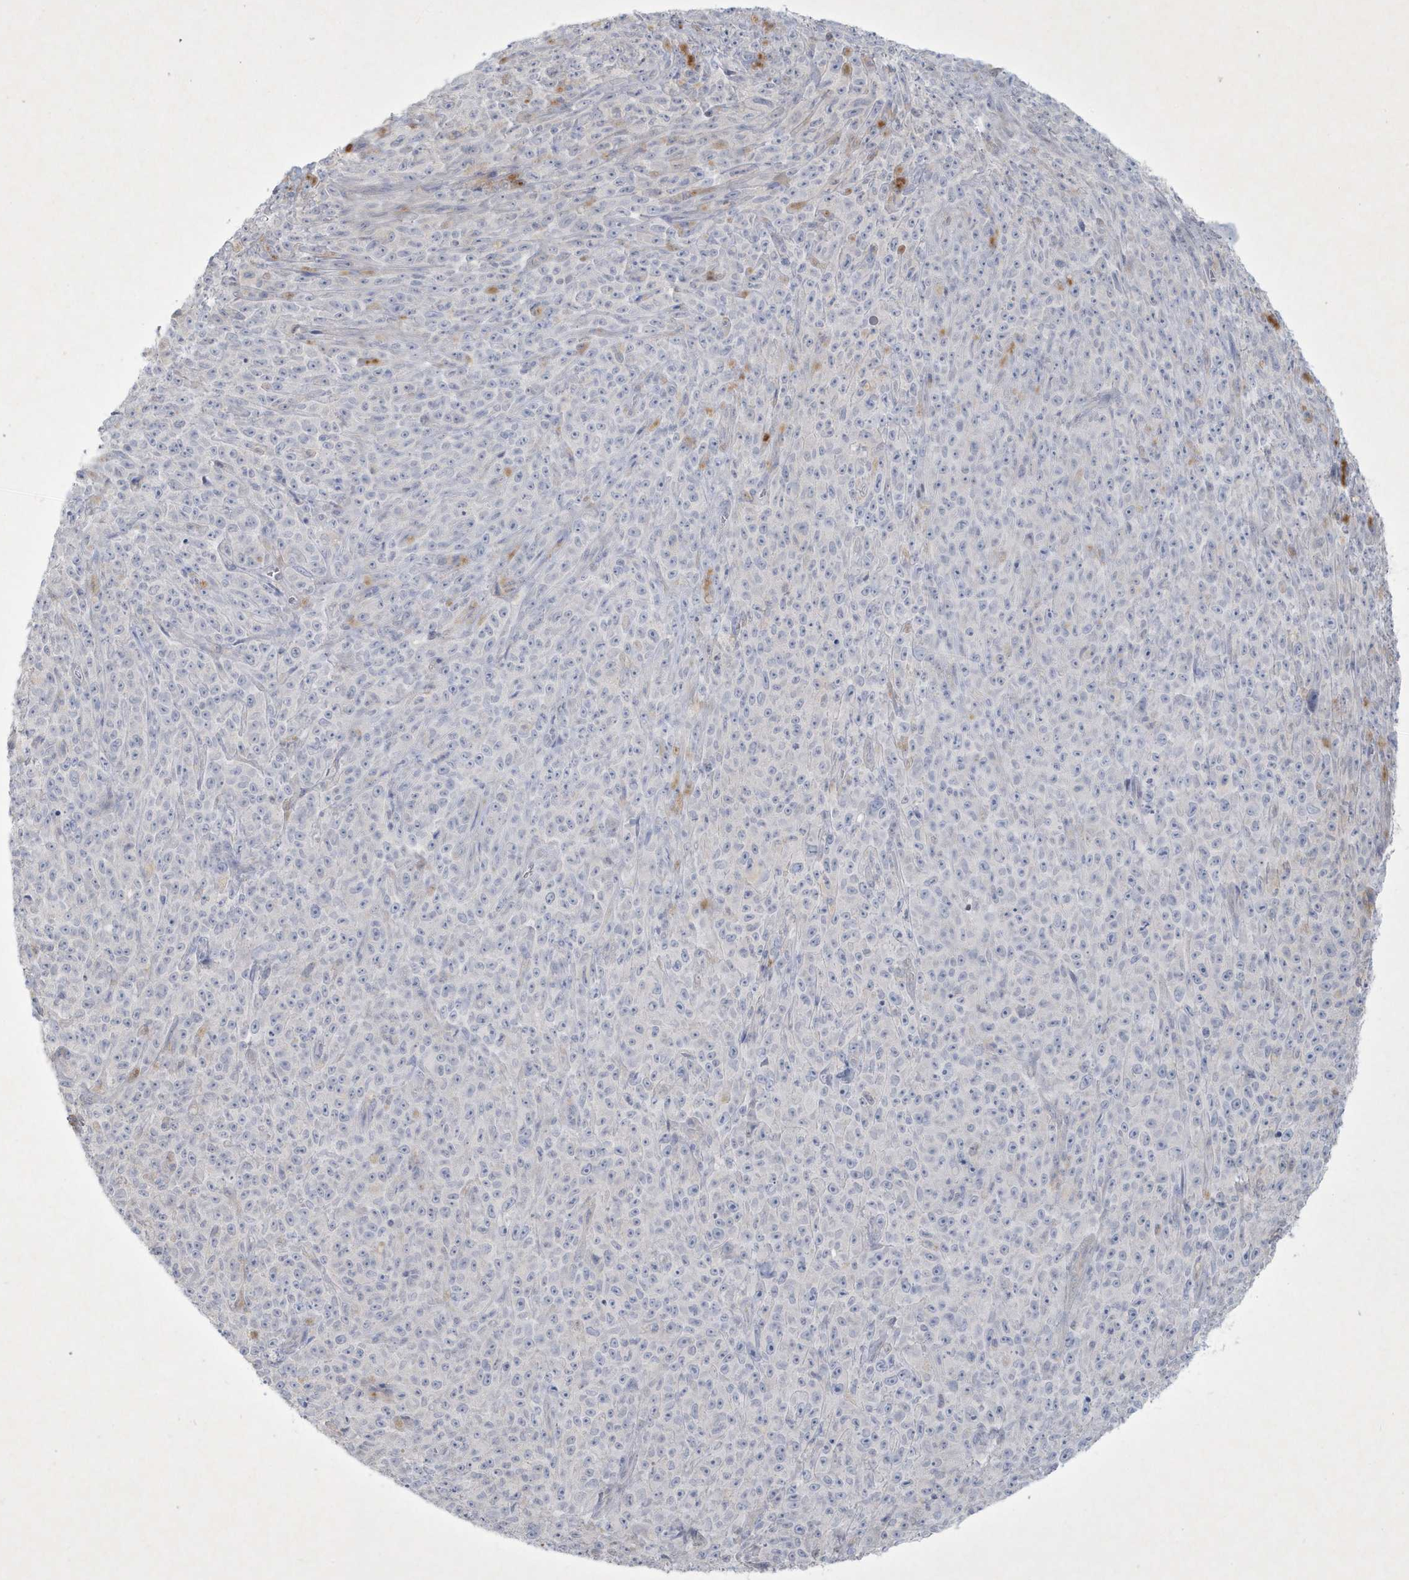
{"staining": {"intensity": "negative", "quantity": "none", "location": "none"}, "tissue": "melanoma", "cell_type": "Tumor cells", "image_type": "cancer", "snomed": [{"axis": "morphology", "description": "Malignant melanoma, NOS"}, {"axis": "topography", "description": "Skin"}], "caption": "High magnification brightfield microscopy of malignant melanoma stained with DAB (brown) and counterstained with hematoxylin (blue): tumor cells show no significant staining. Nuclei are stained in blue.", "gene": "CCDC24", "patient": {"sex": "female", "age": 82}}